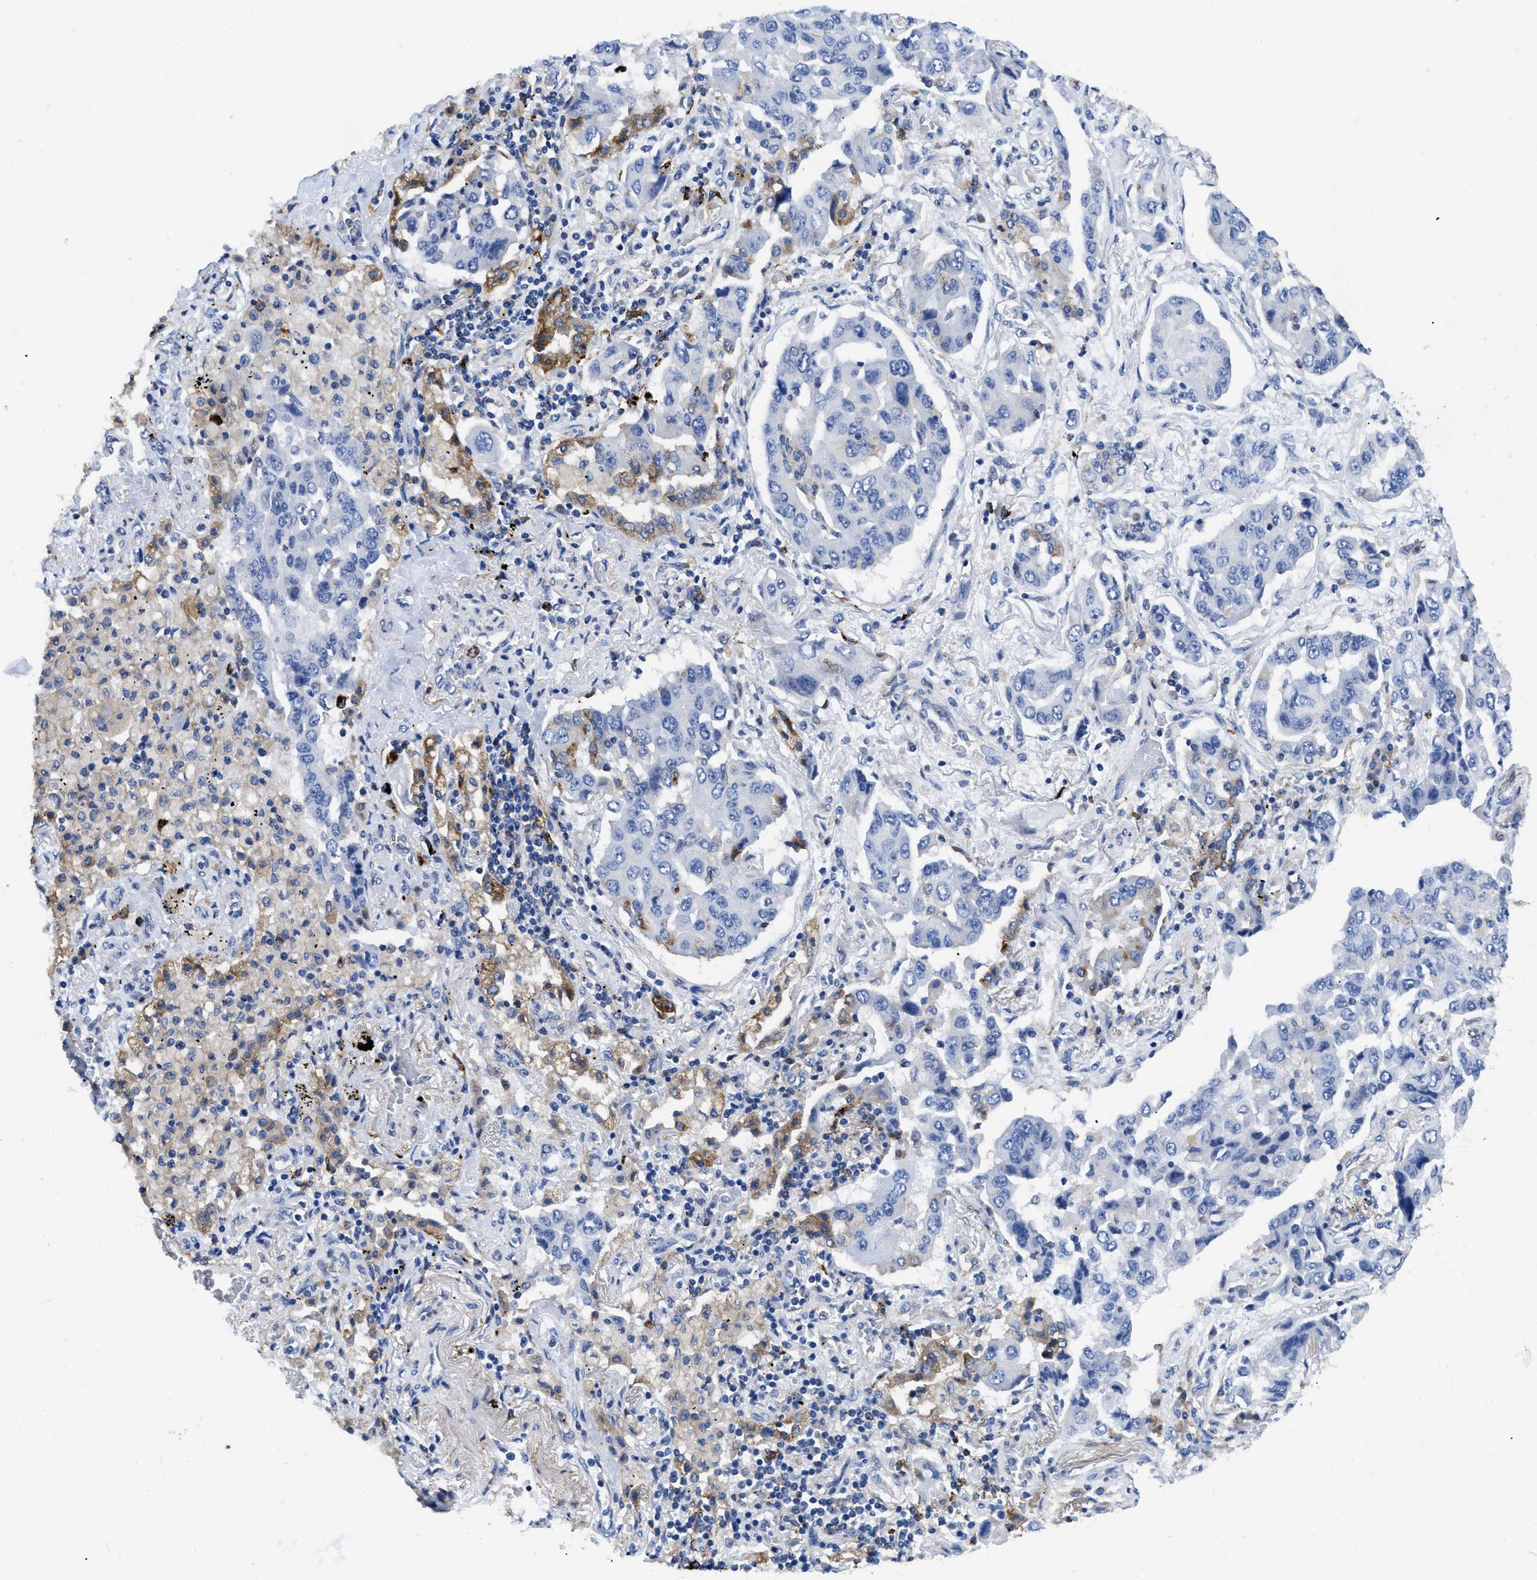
{"staining": {"intensity": "negative", "quantity": "none", "location": "none"}, "tissue": "lung cancer", "cell_type": "Tumor cells", "image_type": "cancer", "snomed": [{"axis": "morphology", "description": "Adenocarcinoma, NOS"}, {"axis": "topography", "description": "Lung"}], "caption": "This is a image of immunohistochemistry staining of lung adenocarcinoma, which shows no staining in tumor cells.", "gene": "HLA-DPA1", "patient": {"sex": "female", "age": 65}}